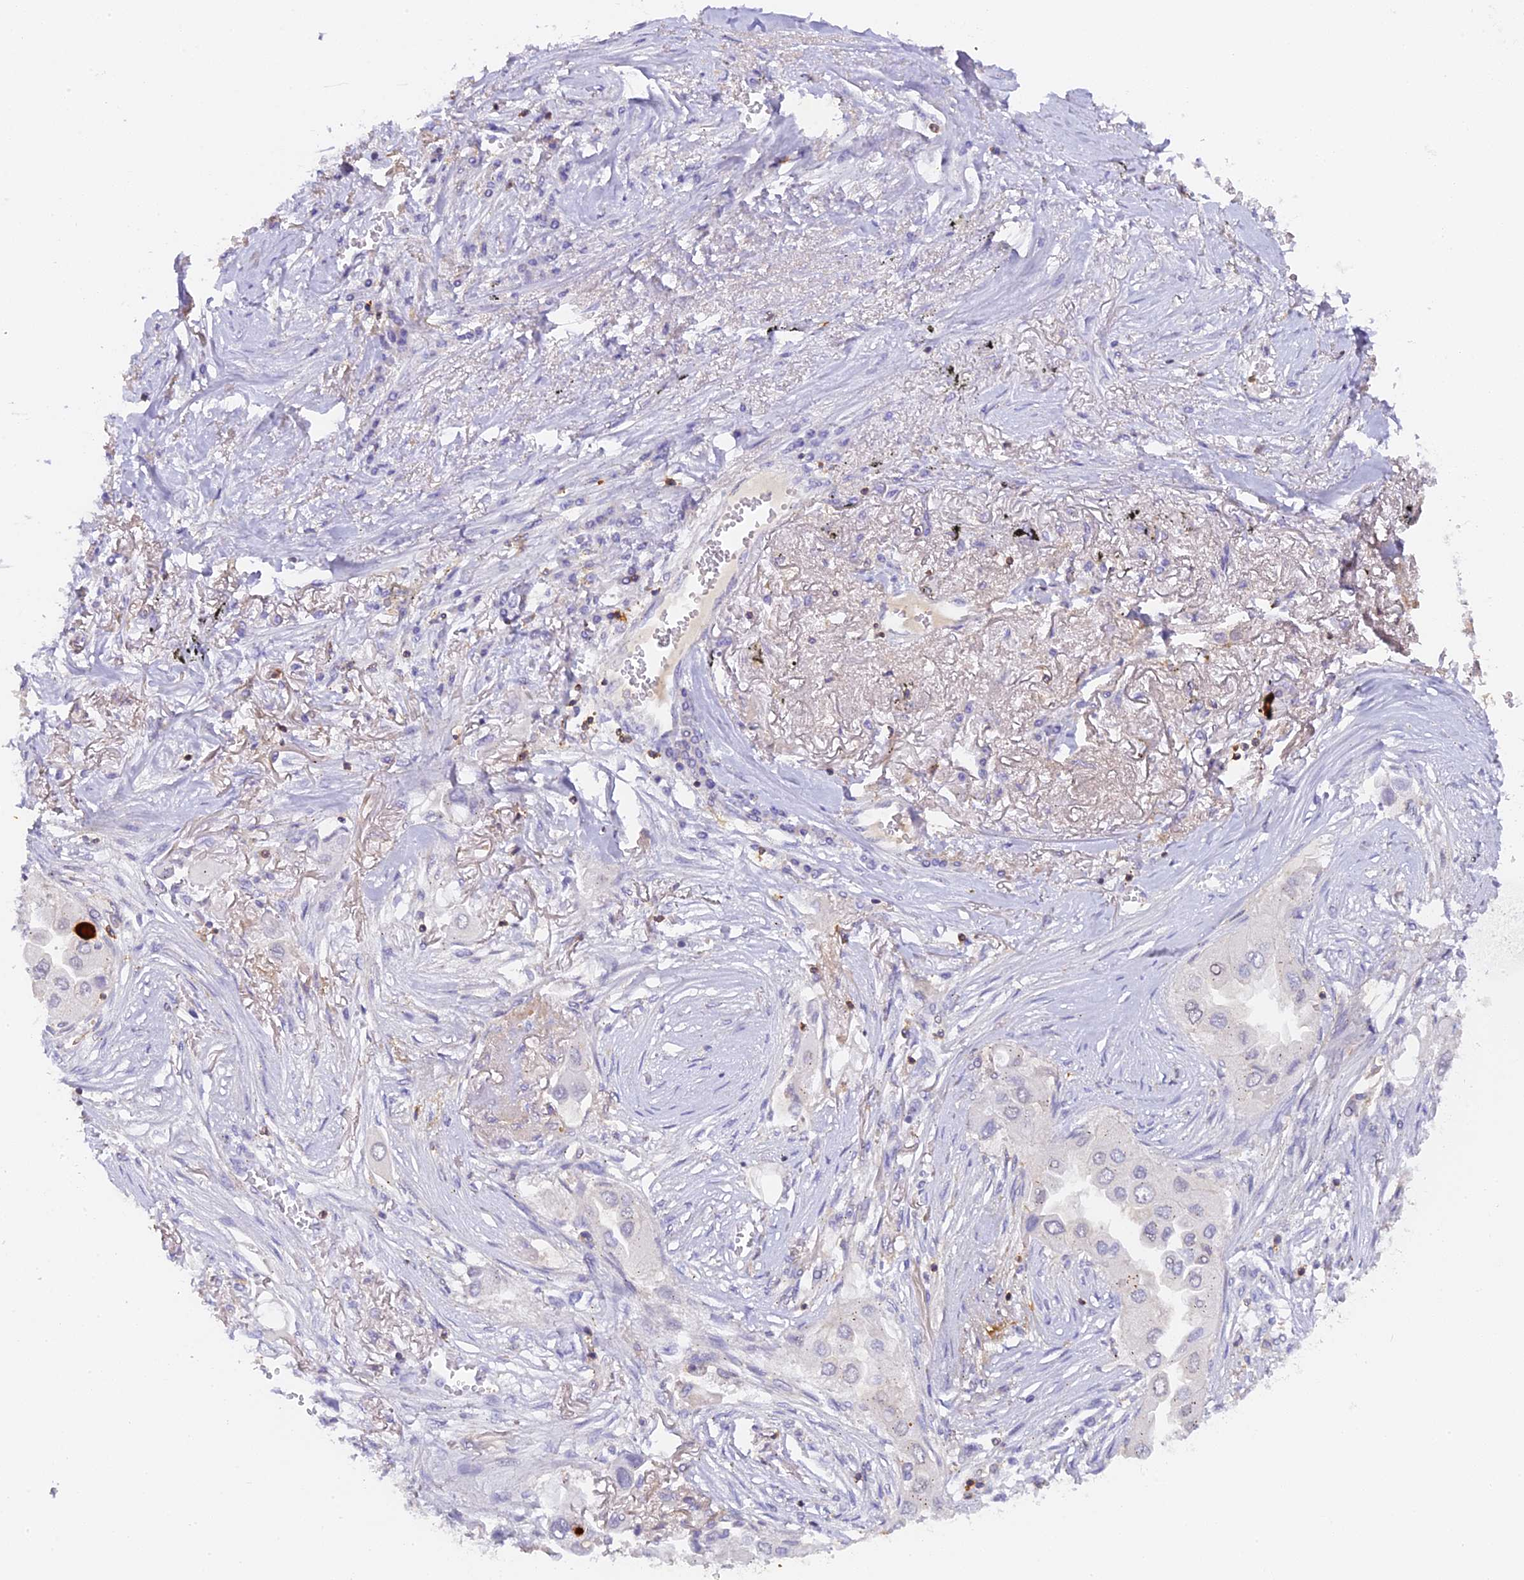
{"staining": {"intensity": "negative", "quantity": "none", "location": "none"}, "tissue": "lung cancer", "cell_type": "Tumor cells", "image_type": "cancer", "snomed": [{"axis": "morphology", "description": "Adenocarcinoma, NOS"}, {"axis": "topography", "description": "Lung"}], "caption": "IHC micrograph of lung cancer stained for a protein (brown), which displays no expression in tumor cells.", "gene": "FYB1", "patient": {"sex": "female", "age": 76}}